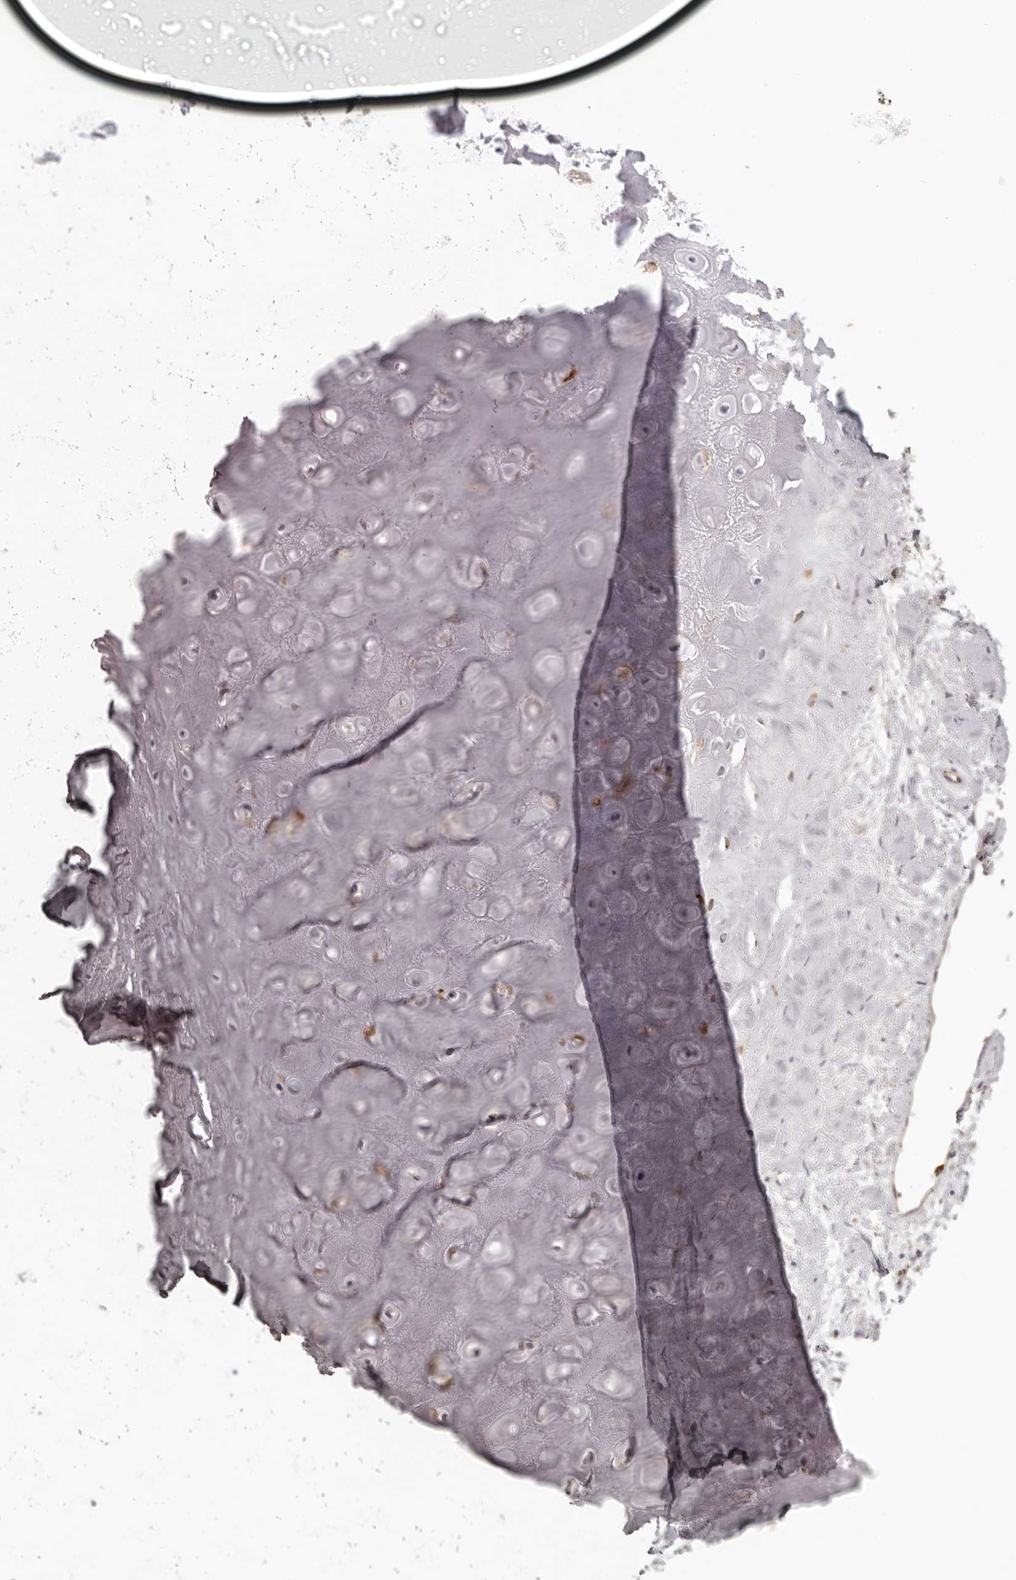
{"staining": {"intensity": "moderate", "quantity": ">75%", "location": "cytoplasmic/membranous"}, "tissue": "adipose tissue", "cell_type": "Adipocytes", "image_type": "normal", "snomed": [{"axis": "morphology", "description": "Normal tissue, NOS"}, {"axis": "morphology", "description": "Basal cell carcinoma"}, {"axis": "topography", "description": "Skin"}], "caption": "Immunohistochemistry (IHC) image of unremarkable human adipose tissue stained for a protein (brown), which shows medium levels of moderate cytoplasmic/membranous expression in about >75% of adipocytes.", "gene": "OTUD3", "patient": {"sex": "female", "age": 89}}